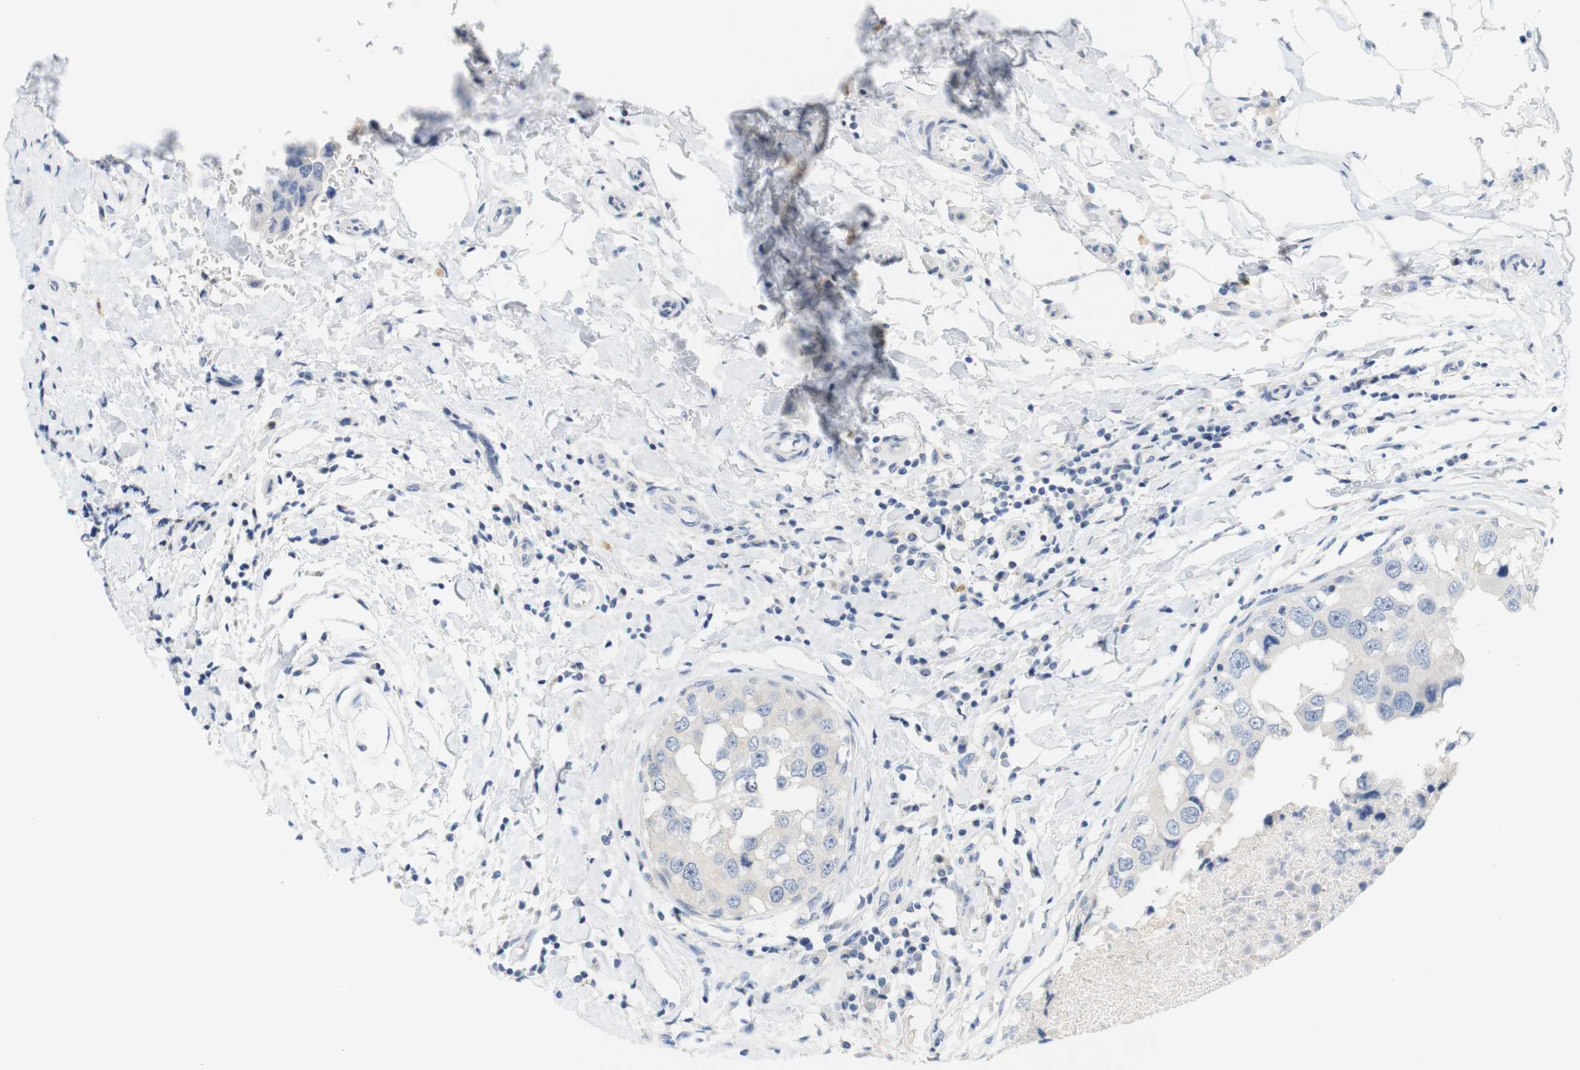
{"staining": {"intensity": "negative", "quantity": "none", "location": "none"}, "tissue": "breast cancer", "cell_type": "Tumor cells", "image_type": "cancer", "snomed": [{"axis": "morphology", "description": "Duct carcinoma"}, {"axis": "topography", "description": "Breast"}], "caption": "Immunohistochemistry photomicrograph of human infiltrating ductal carcinoma (breast) stained for a protein (brown), which demonstrates no expression in tumor cells.", "gene": "LRRK2", "patient": {"sex": "female", "age": 27}}